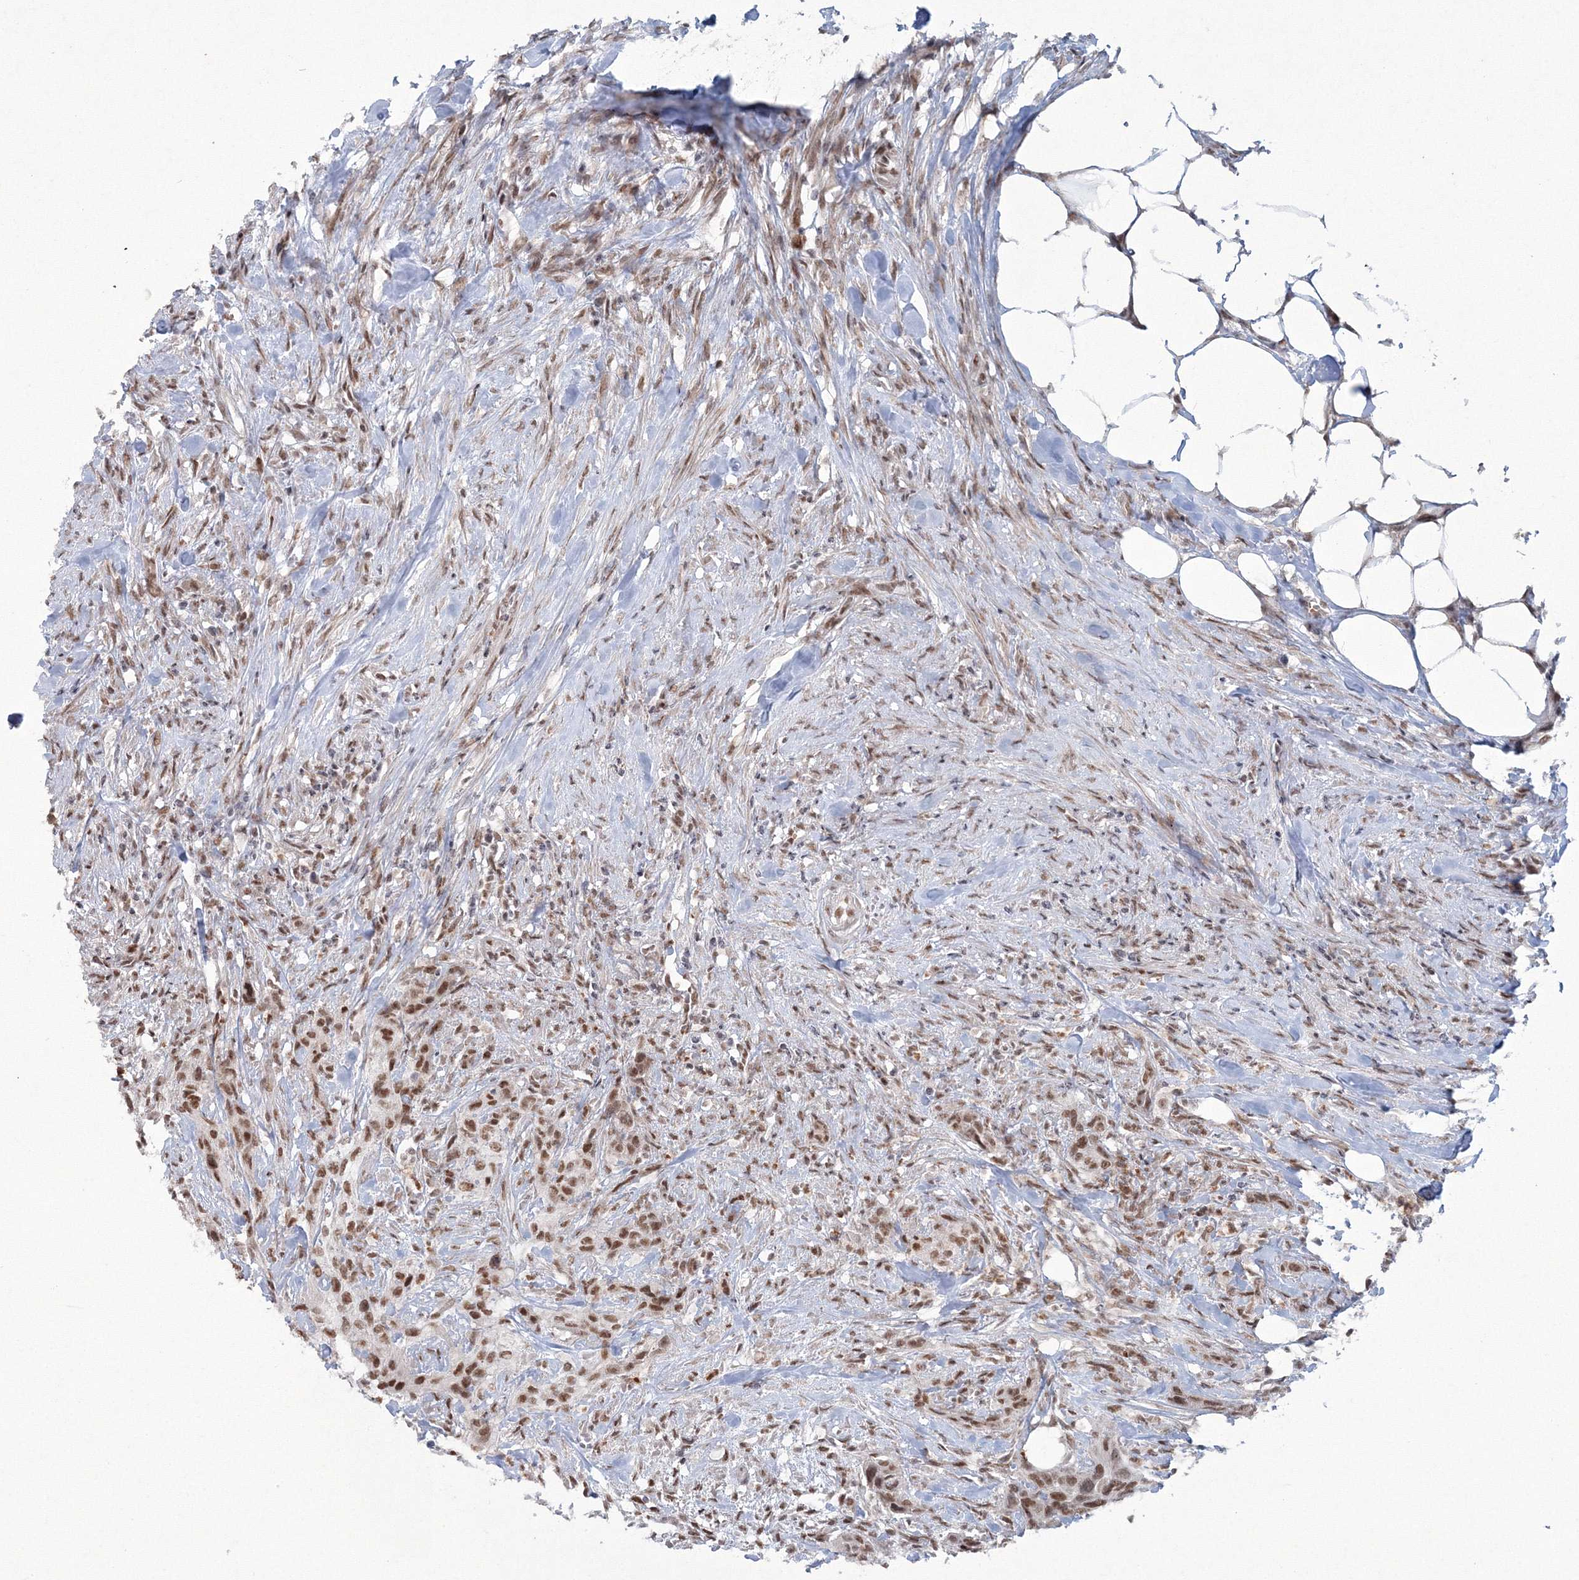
{"staining": {"intensity": "moderate", "quantity": ">75%", "location": "nuclear"}, "tissue": "urothelial cancer", "cell_type": "Tumor cells", "image_type": "cancer", "snomed": [{"axis": "morphology", "description": "Urothelial carcinoma, High grade"}, {"axis": "topography", "description": "Urinary bladder"}], "caption": "Urothelial cancer stained with a protein marker displays moderate staining in tumor cells.", "gene": "C3orf33", "patient": {"sex": "male", "age": 35}}